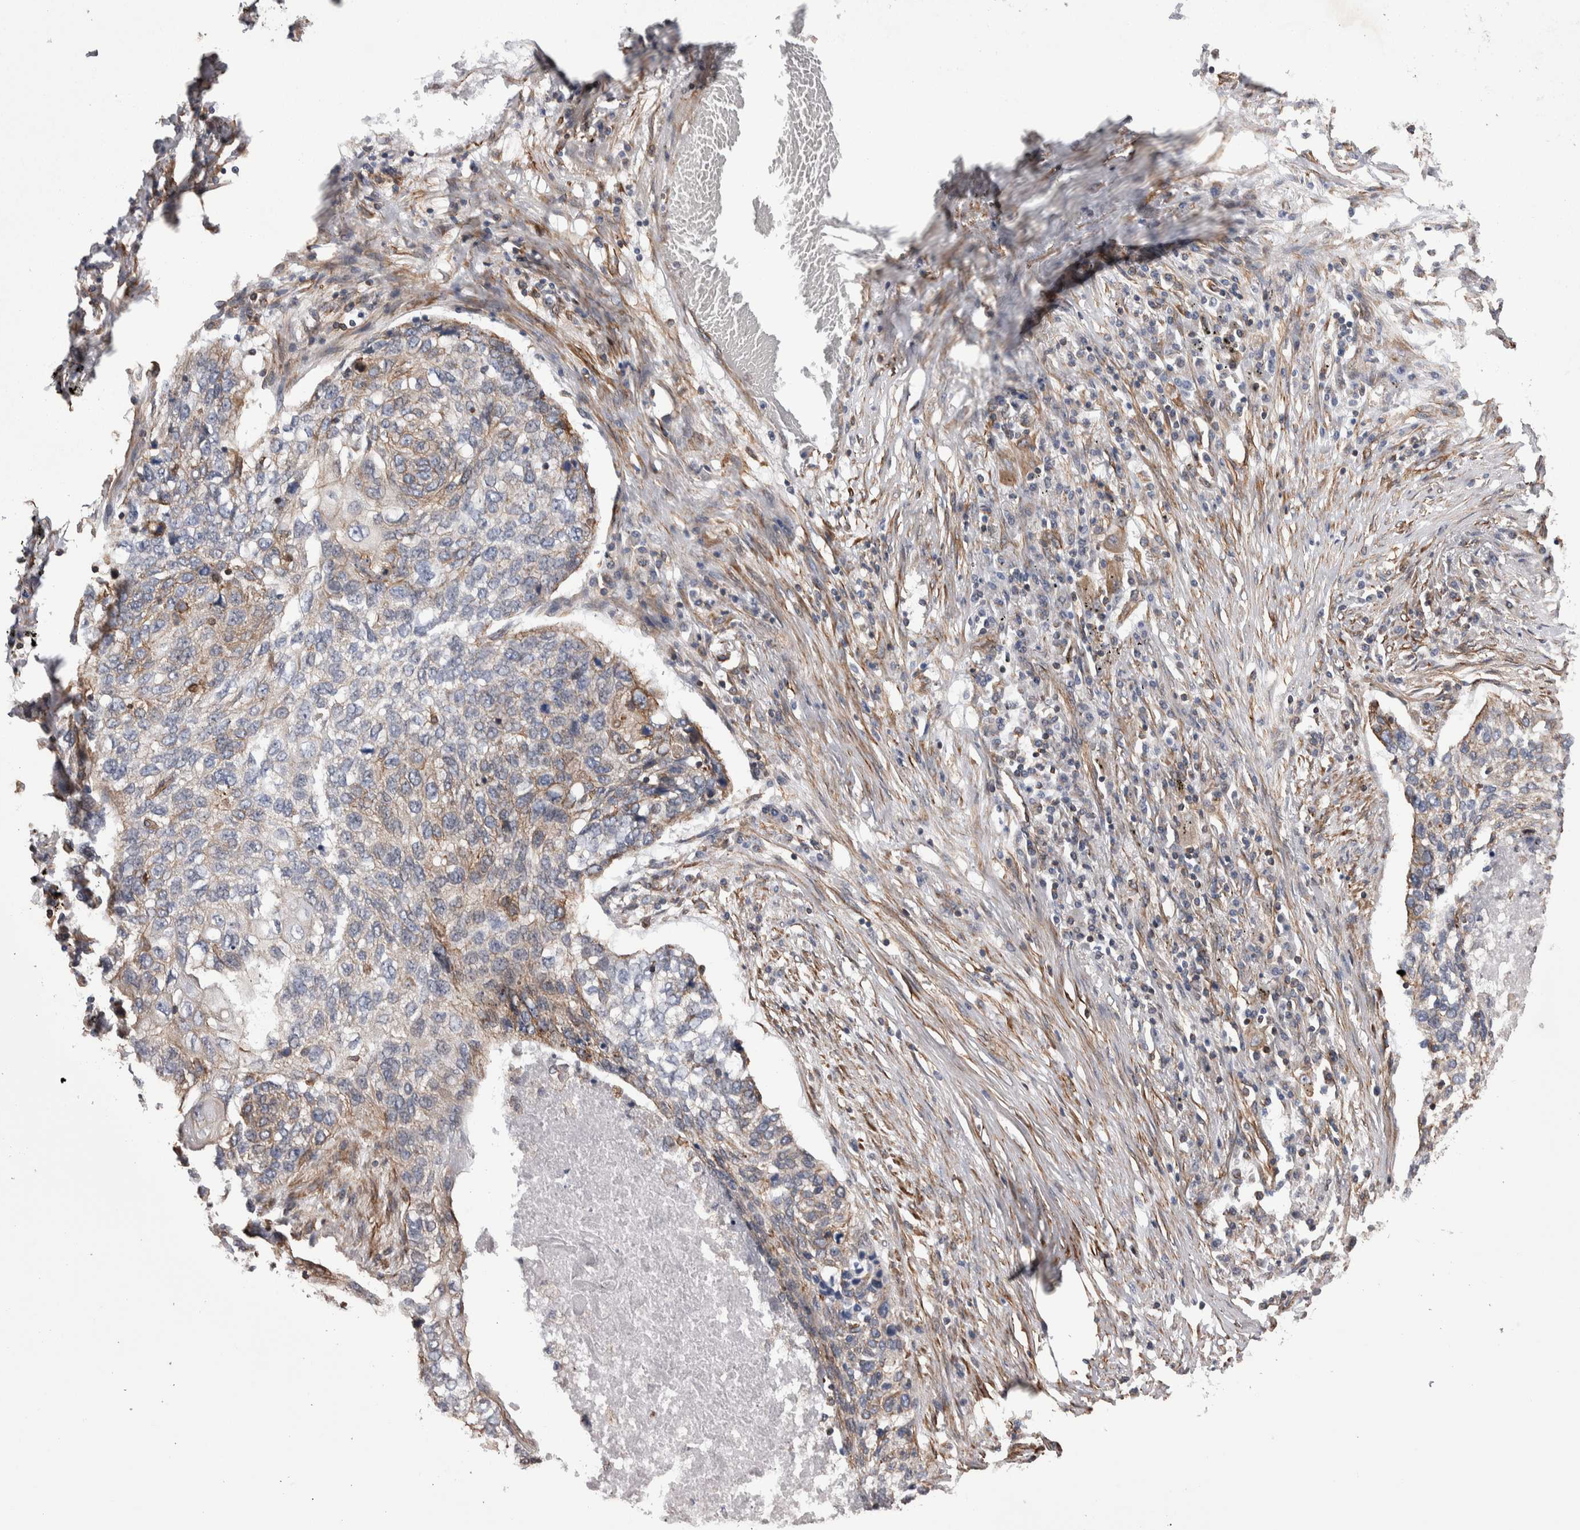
{"staining": {"intensity": "moderate", "quantity": "25%-75%", "location": "cytoplasmic/membranous"}, "tissue": "lung cancer", "cell_type": "Tumor cells", "image_type": "cancer", "snomed": [{"axis": "morphology", "description": "Squamous cell carcinoma, NOS"}, {"axis": "topography", "description": "Lung"}], "caption": "IHC (DAB) staining of lung cancer demonstrates moderate cytoplasmic/membranous protein staining in approximately 25%-75% of tumor cells.", "gene": "KIF12", "patient": {"sex": "female", "age": 63}}